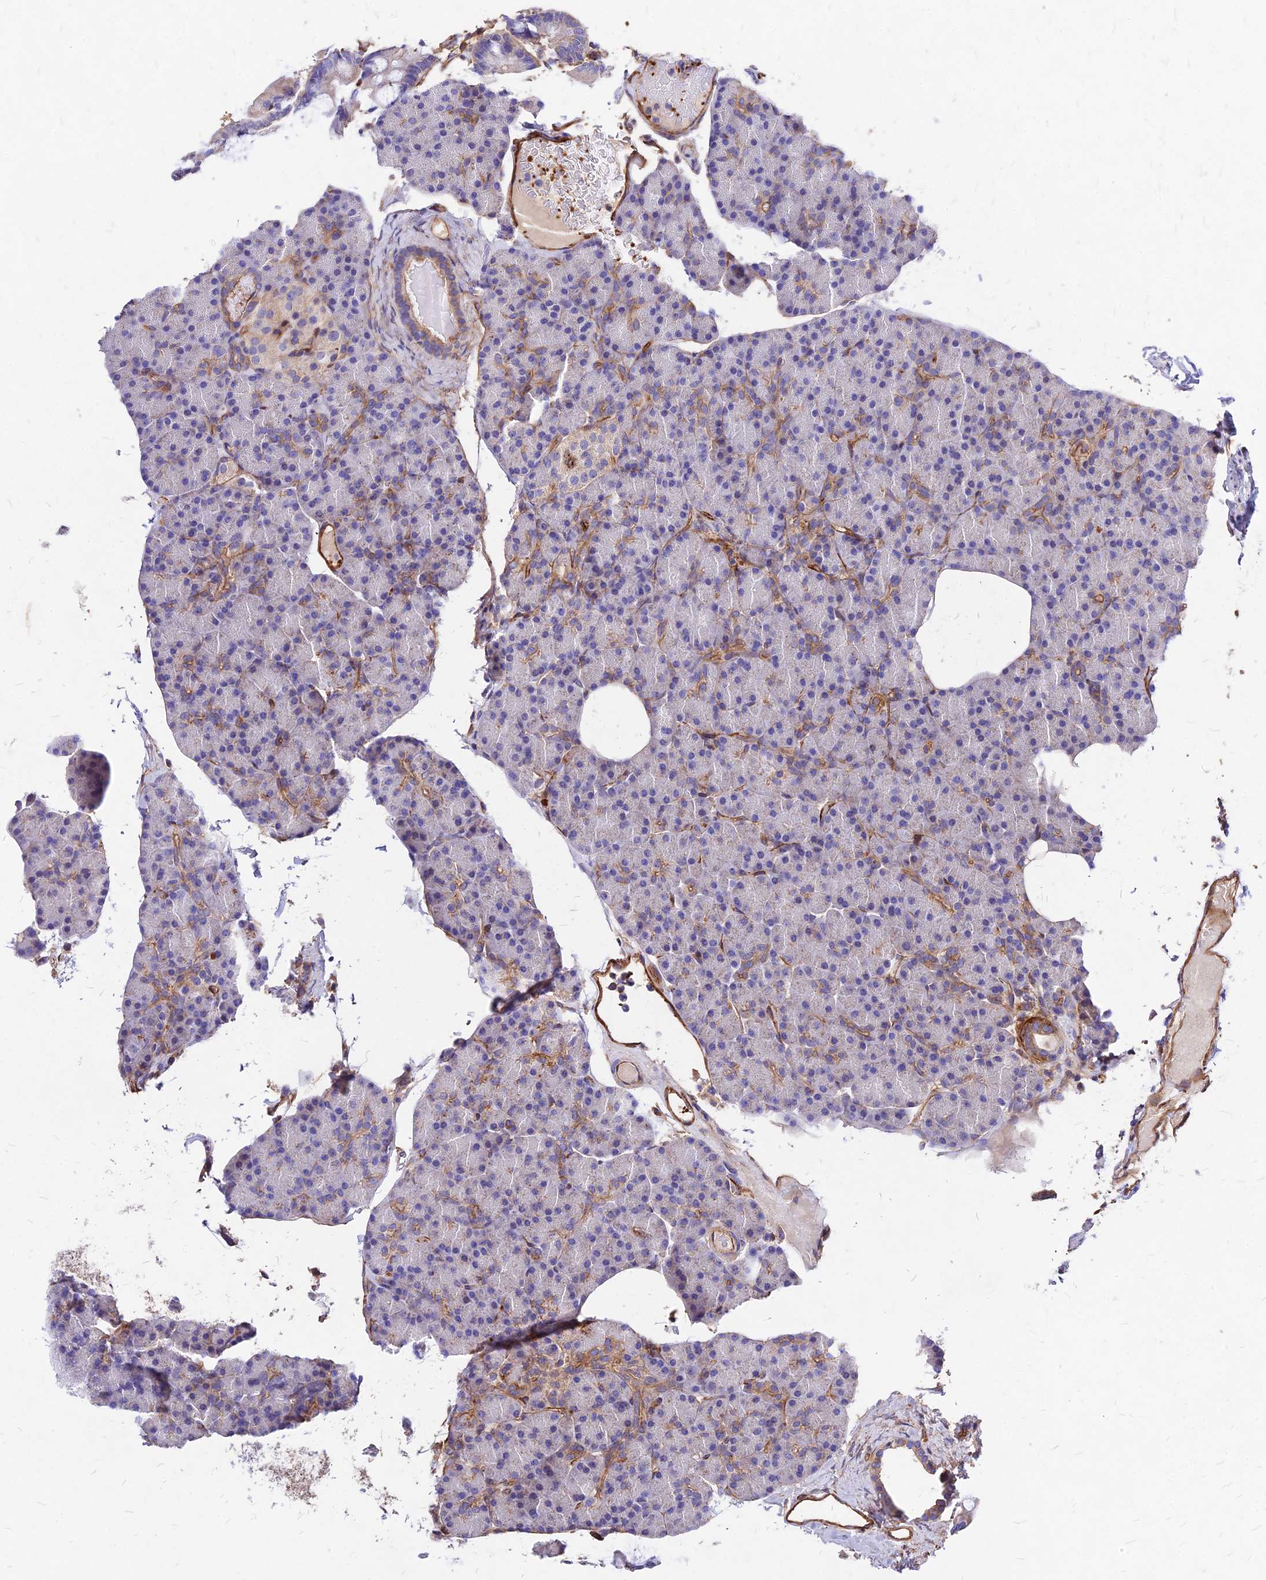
{"staining": {"intensity": "moderate", "quantity": "<25%", "location": "cytoplasmic/membranous"}, "tissue": "pancreas", "cell_type": "Exocrine glandular cells", "image_type": "normal", "snomed": [{"axis": "morphology", "description": "Normal tissue, NOS"}, {"axis": "topography", "description": "Pancreas"}], "caption": "IHC histopathology image of unremarkable pancreas stained for a protein (brown), which shows low levels of moderate cytoplasmic/membranous positivity in approximately <25% of exocrine glandular cells.", "gene": "EFCC1", "patient": {"sex": "female", "age": 43}}